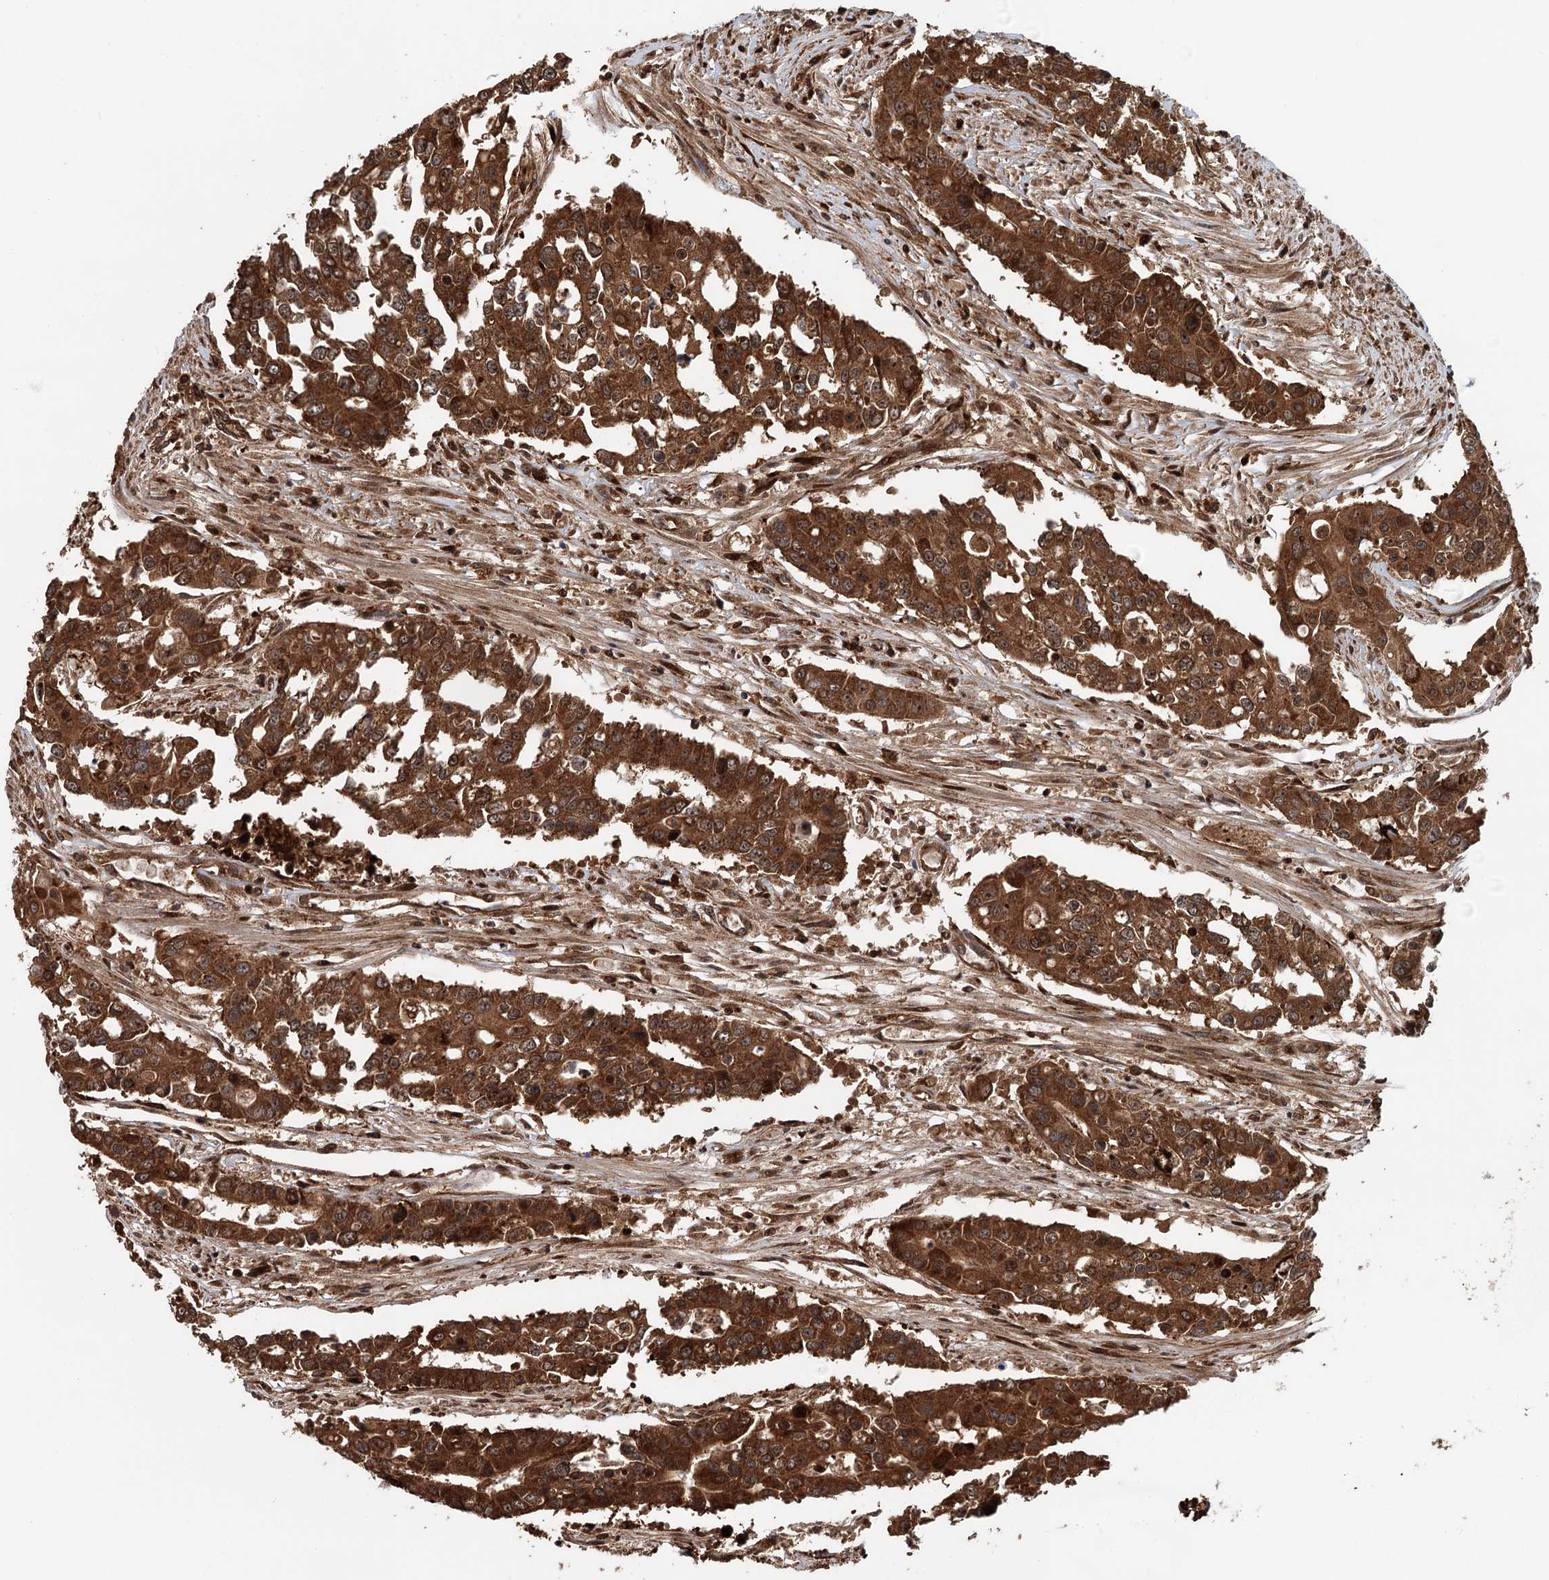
{"staining": {"intensity": "strong", "quantity": ">75%", "location": "cytoplasmic/membranous"}, "tissue": "colorectal cancer", "cell_type": "Tumor cells", "image_type": "cancer", "snomed": [{"axis": "morphology", "description": "Adenocarcinoma, NOS"}, {"axis": "topography", "description": "Colon"}], "caption": "Immunohistochemistry of human colorectal cancer (adenocarcinoma) exhibits high levels of strong cytoplasmic/membranous expression in about >75% of tumor cells.", "gene": "RNF111", "patient": {"sex": "male", "age": 77}}